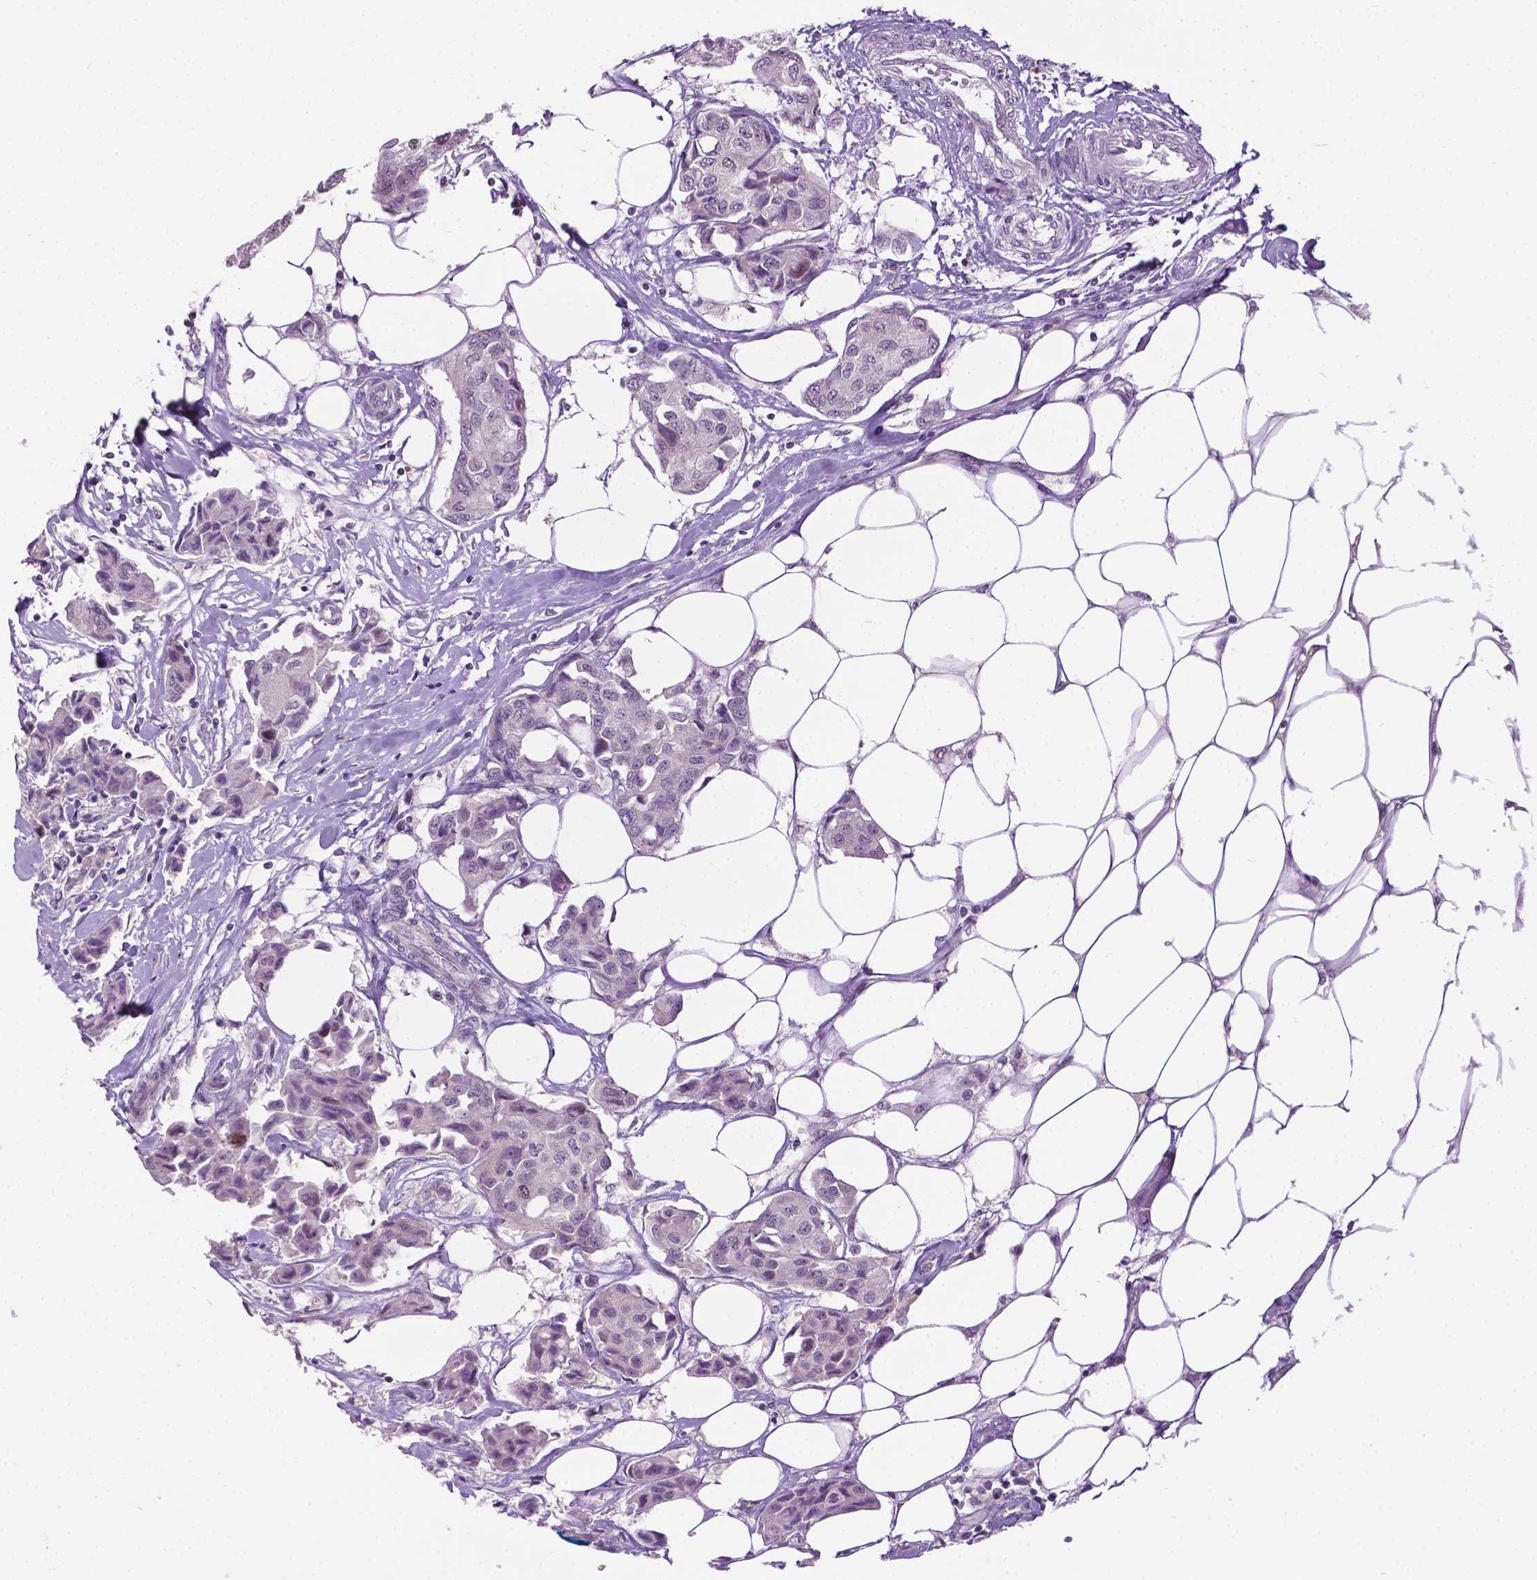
{"staining": {"intensity": "negative", "quantity": "none", "location": "none"}, "tissue": "breast cancer", "cell_type": "Tumor cells", "image_type": "cancer", "snomed": [{"axis": "morphology", "description": "Duct carcinoma"}, {"axis": "topography", "description": "Breast"}, {"axis": "topography", "description": "Lymph node"}], "caption": "A histopathology image of human invasive ductal carcinoma (breast) is negative for staining in tumor cells.", "gene": "DENND4A", "patient": {"sex": "female", "age": 80}}